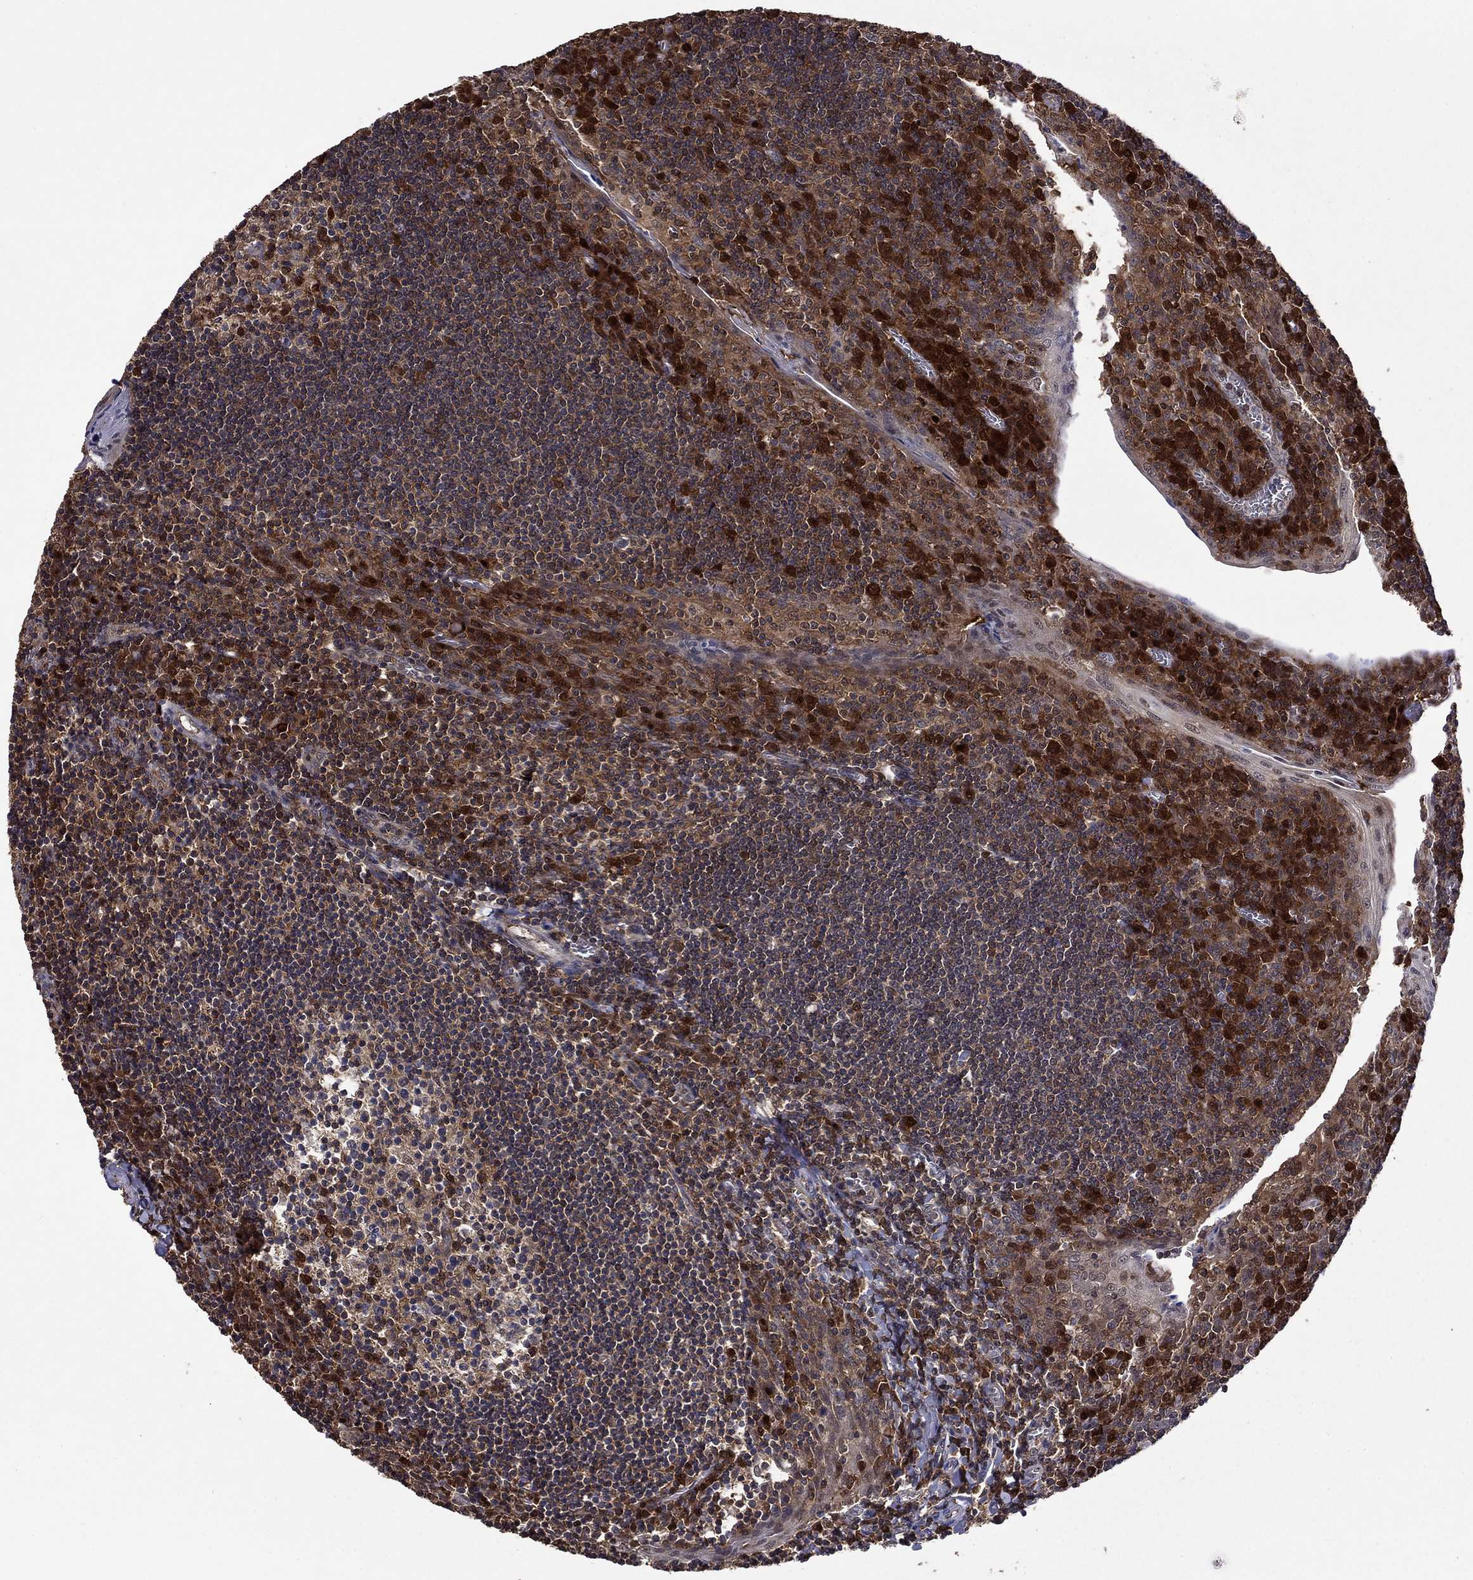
{"staining": {"intensity": "strong", "quantity": "<25%", "location": "cytoplasmic/membranous,nuclear"}, "tissue": "tonsil", "cell_type": "Germinal center cells", "image_type": "normal", "snomed": [{"axis": "morphology", "description": "Normal tissue, NOS"}, {"axis": "topography", "description": "Tonsil"}], "caption": "The image exhibits staining of benign tonsil, revealing strong cytoplasmic/membranous,nuclear protein expression (brown color) within germinal center cells. The staining was performed using DAB (3,3'-diaminobenzidine) to visualize the protein expression in brown, while the nuclei were stained in blue with hematoxylin (Magnification: 20x).", "gene": "APPBP2", "patient": {"sex": "female", "age": 12}}